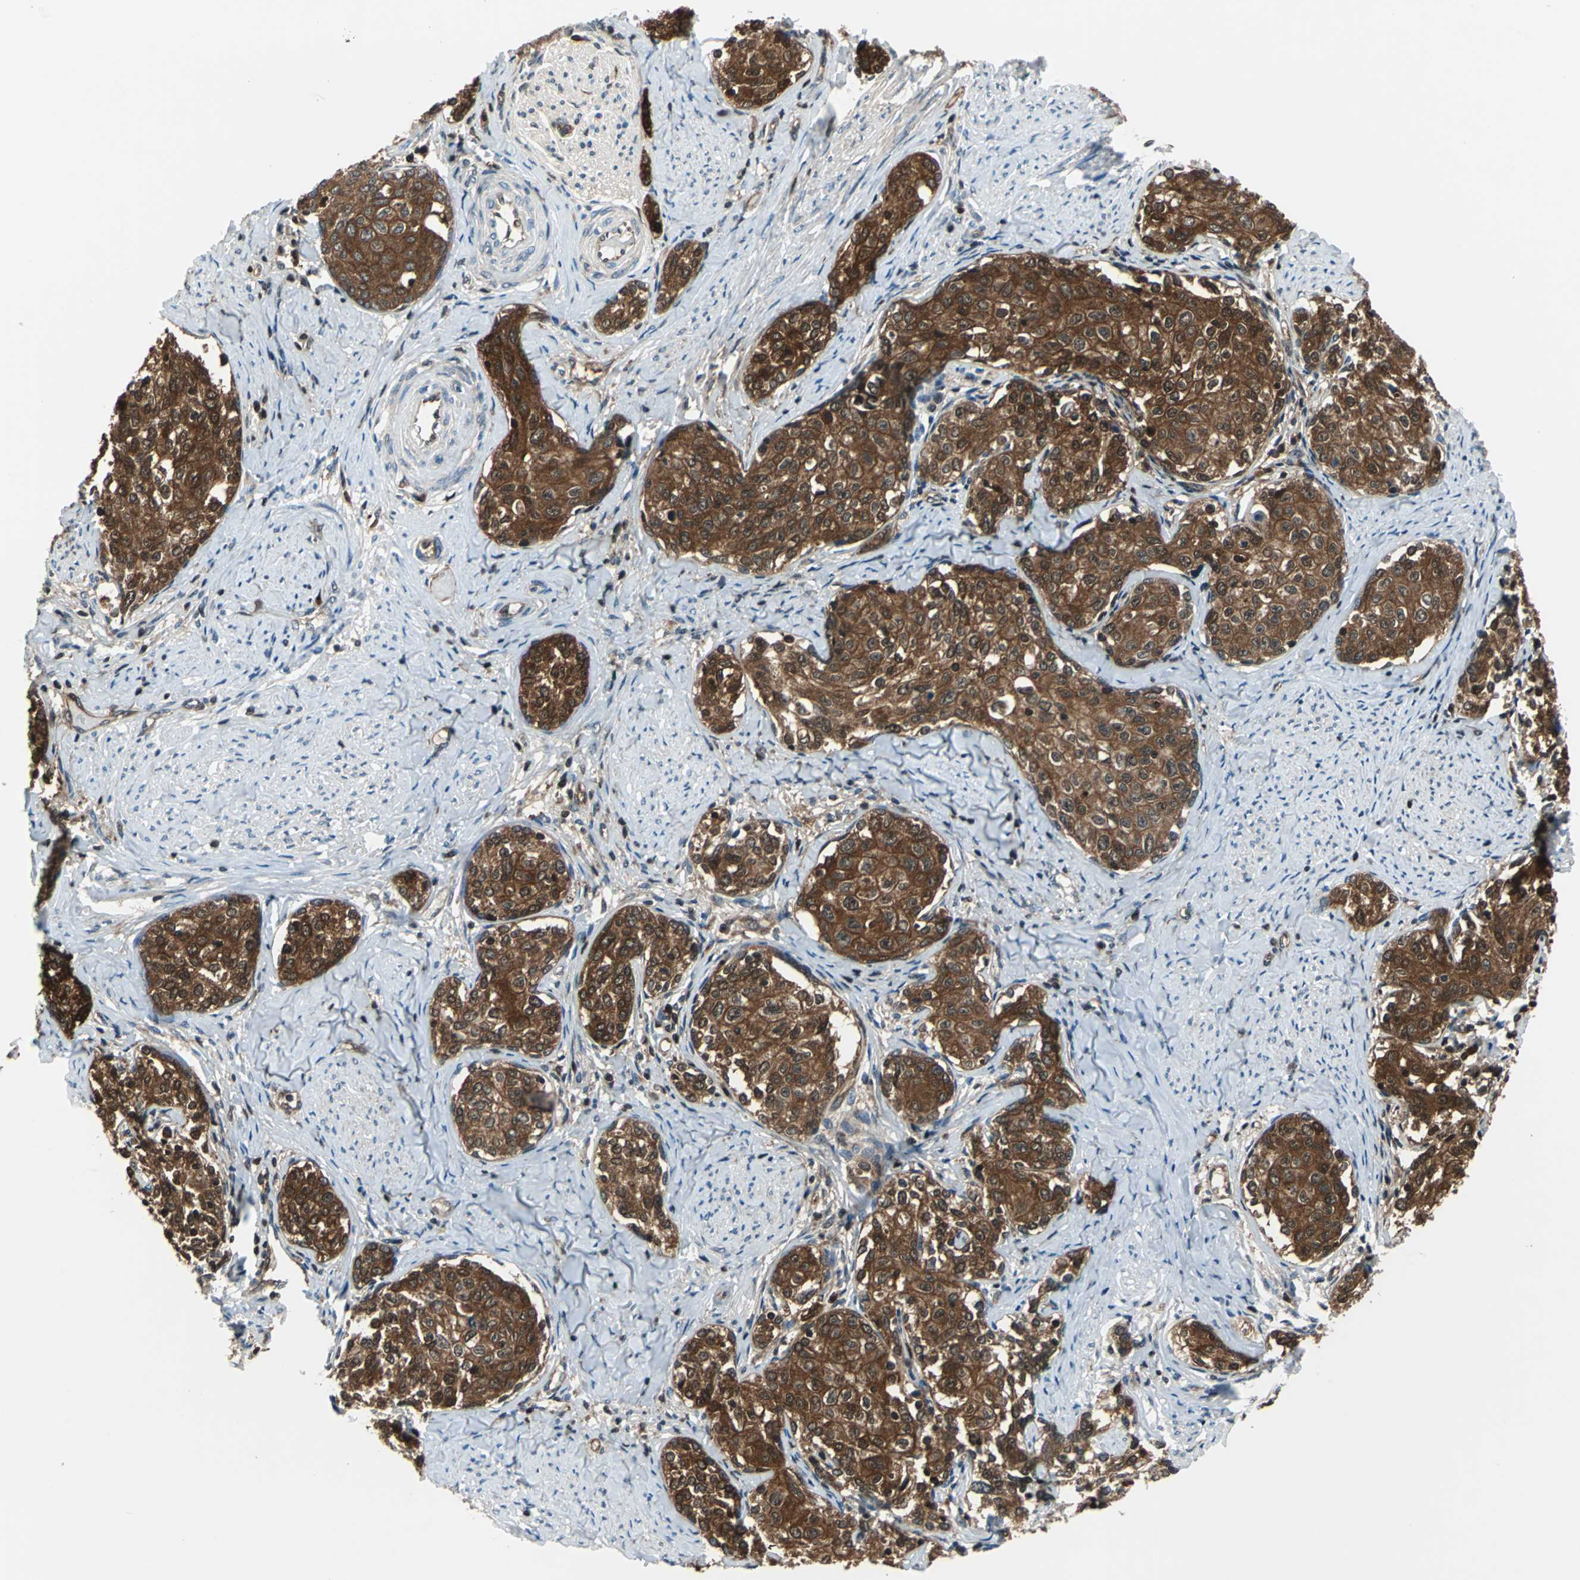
{"staining": {"intensity": "strong", "quantity": ">75%", "location": "cytoplasmic/membranous,nuclear"}, "tissue": "cervical cancer", "cell_type": "Tumor cells", "image_type": "cancer", "snomed": [{"axis": "morphology", "description": "Squamous cell carcinoma, NOS"}, {"axis": "morphology", "description": "Adenocarcinoma, NOS"}, {"axis": "topography", "description": "Cervix"}], "caption": "Immunohistochemical staining of cervical cancer exhibits high levels of strong cytoplasmic/membranous and nuclear expression in approximately >75% of tumor cells. (Brightfield microscopy of DAB IHC at high magnification).", "gene": "PSME1", "patient": {"sex": "female", "age": 52}}